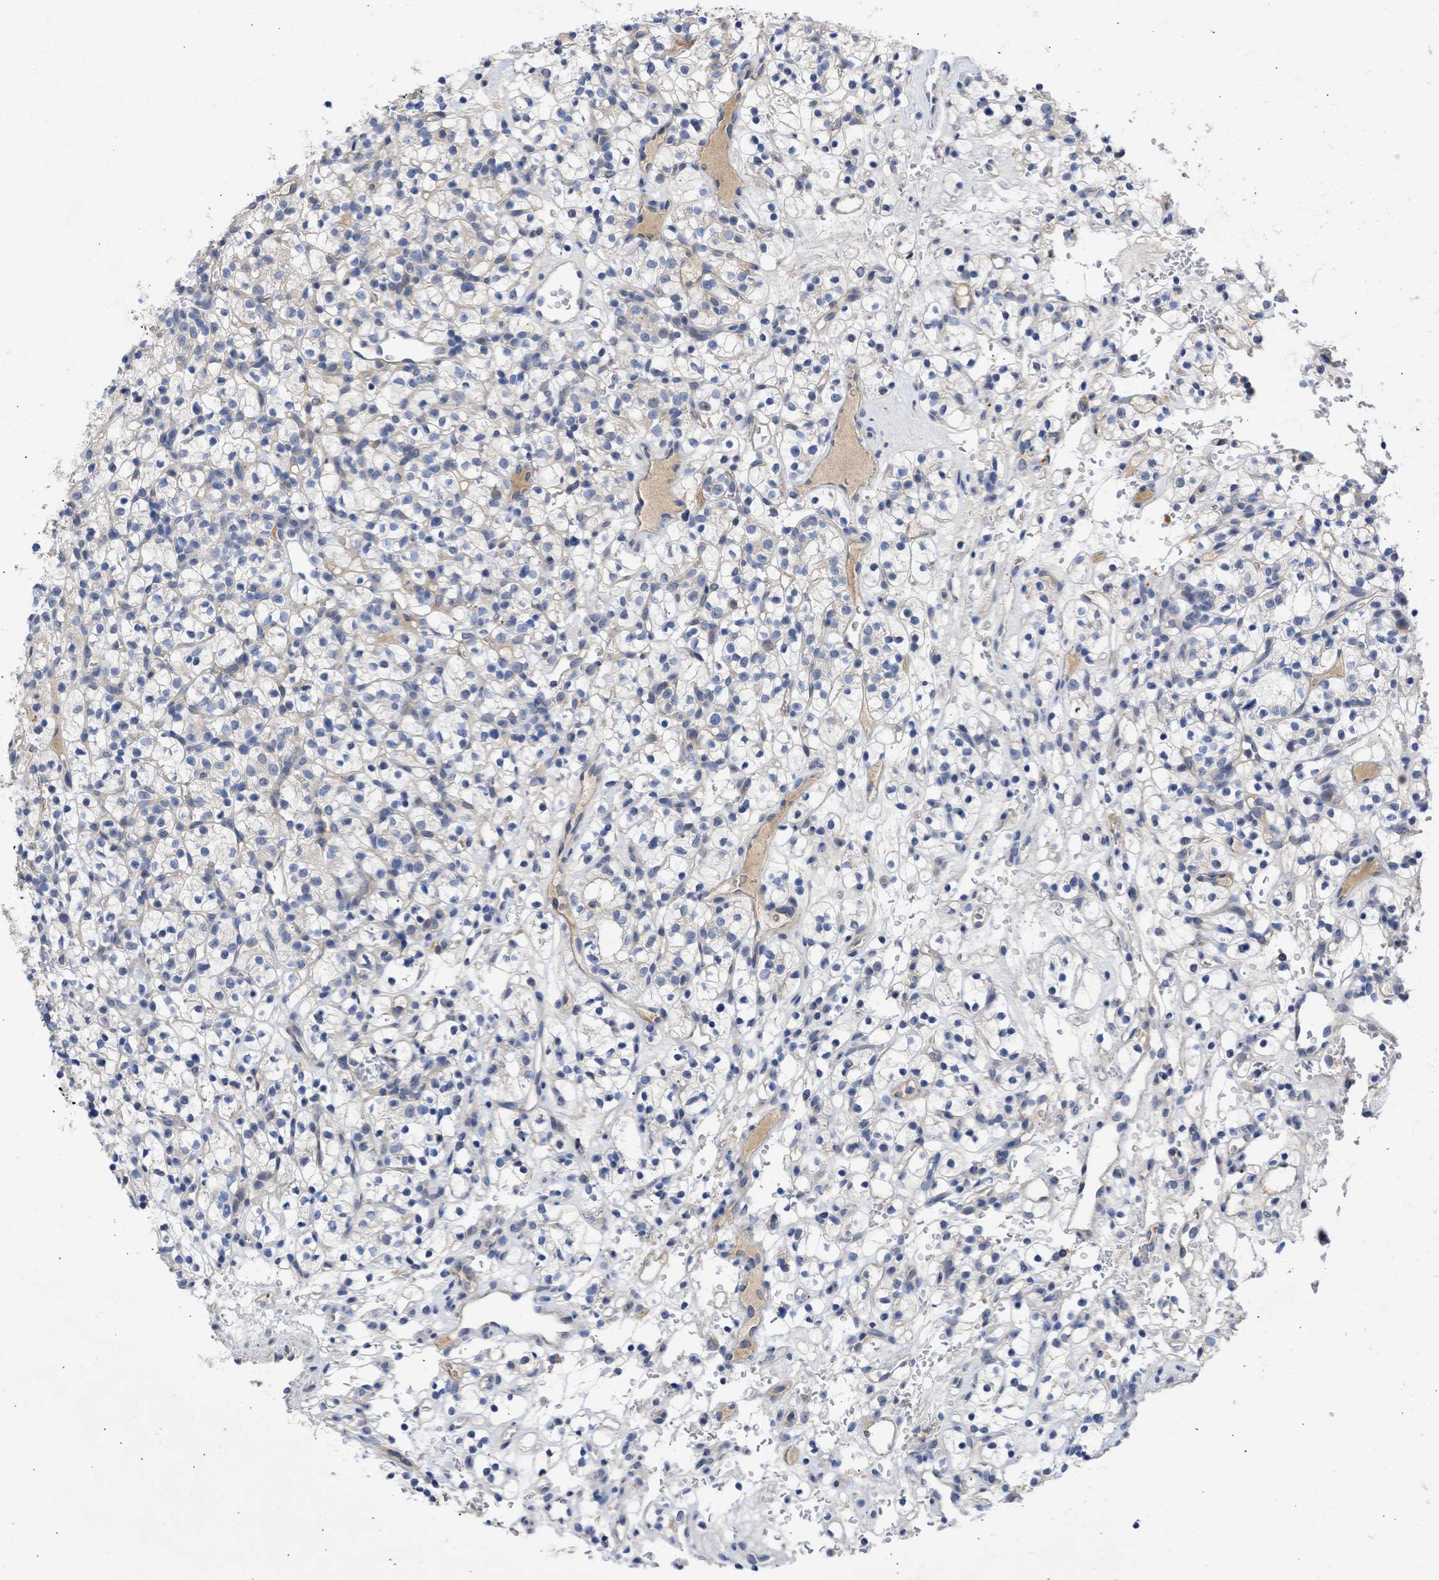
{"staining": {"intensity": "negative", "quantity": "none", "location": "none"}, "tissue": "renal cancer", "cell_type": "Tumor cells", "image_type": "cancer", "snomed": [{"axis": "morphology", "description": "Adenocarcinoma, NOS"}, {"axis": "topography", "description": "Kidney"}], "caption": "IHC of human renal cancer reveals no staining in tumor cells.", "gene": "ARHGEF4", "patient": {"sex": "female", "age": 57}}